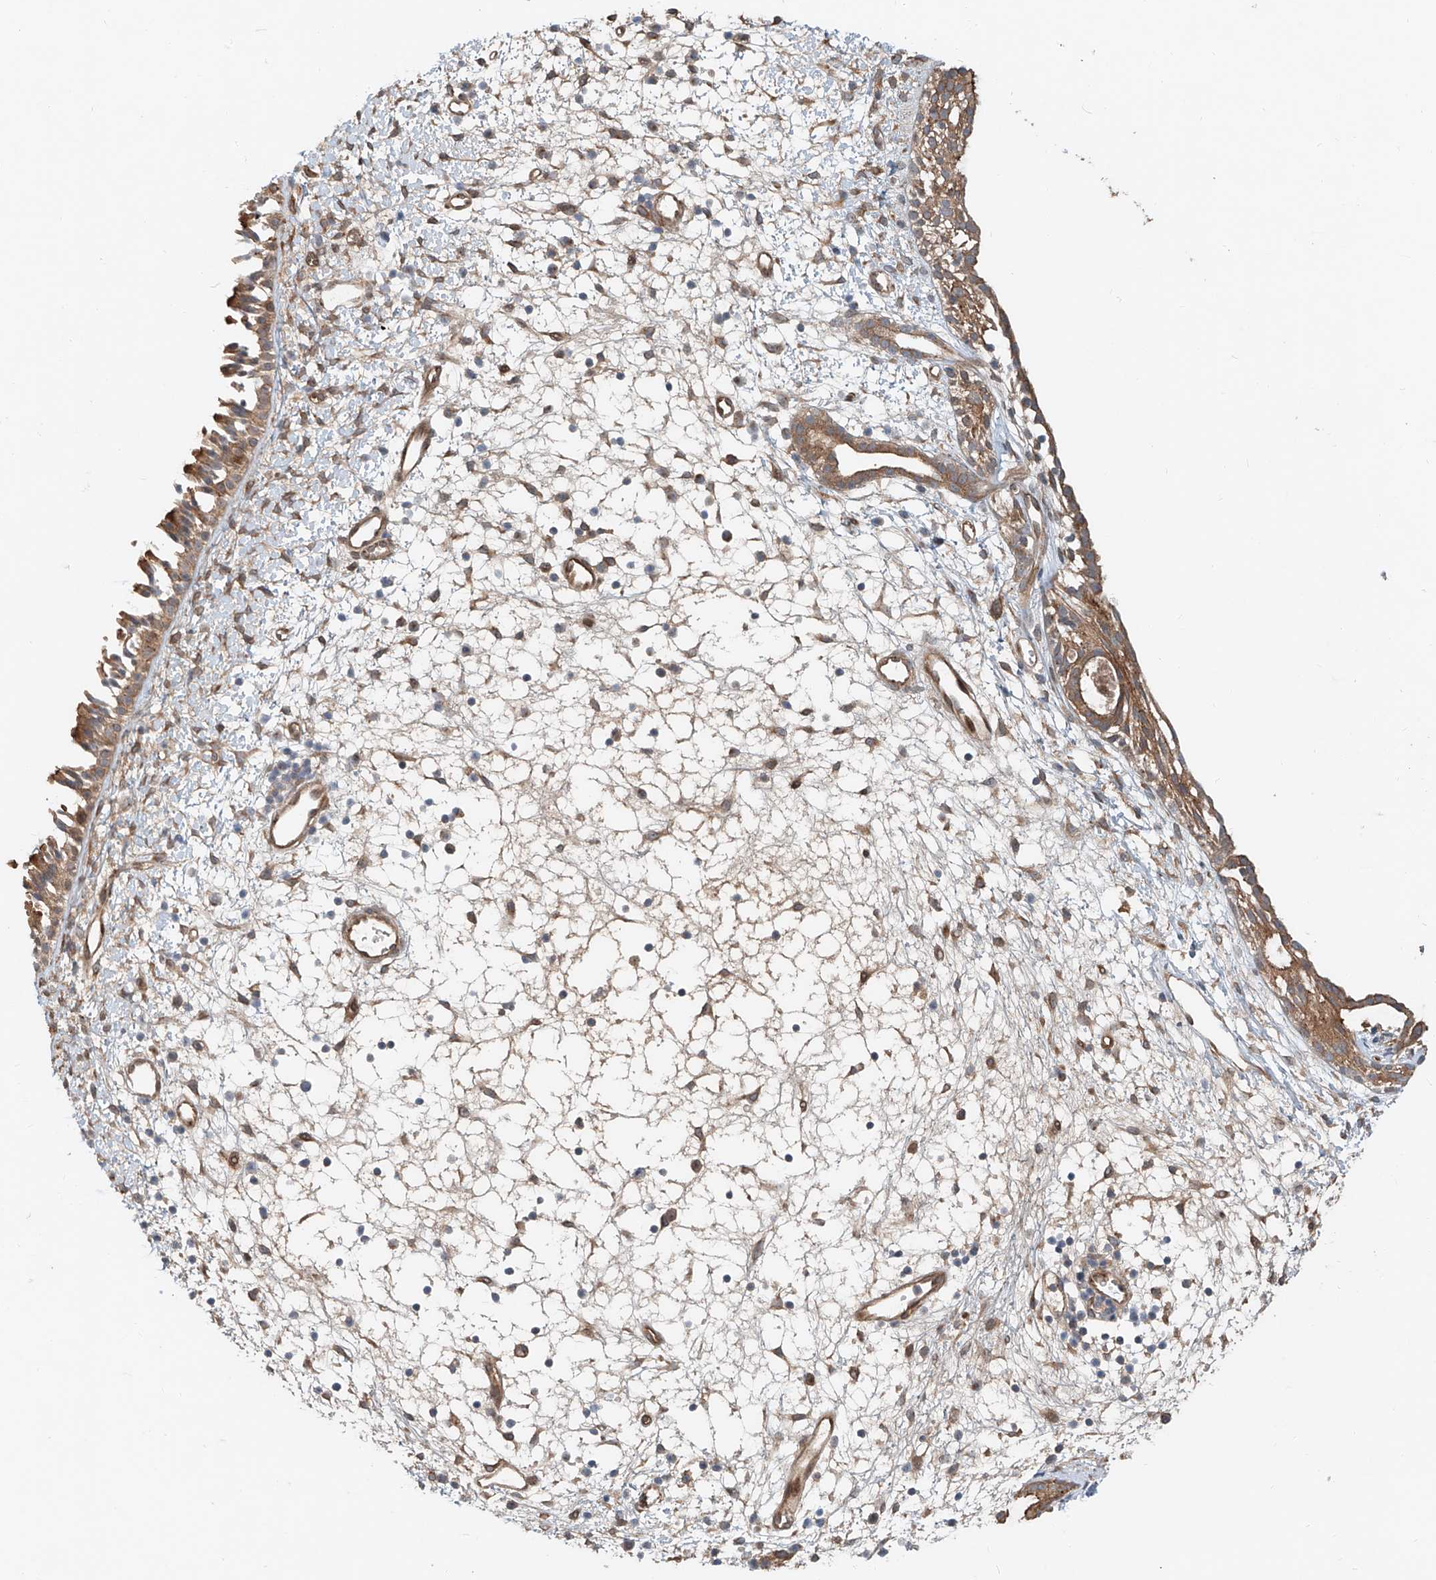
{"staining": {"intensity": "moderate", "quantity": ">75%", "location": "cytoplasmic/membranous"}, "tissue": "nasopharynx", "cell_type": "Respiratory epithelial cells", "image_type": "normal", "snomed": [{"axis": "morphology", "description": "Normal tissue, NOS"}, {"axis": "topography", "description": "Nasopharynx"}], "caption": "Protein staining demonstrates moderate cytoplasmic/membranous positivity in about >75% of respiratory epithelial cells in benign nasopharynx.", "gene": "SASH1", "patient": {"sex": "male", "age": 22}}